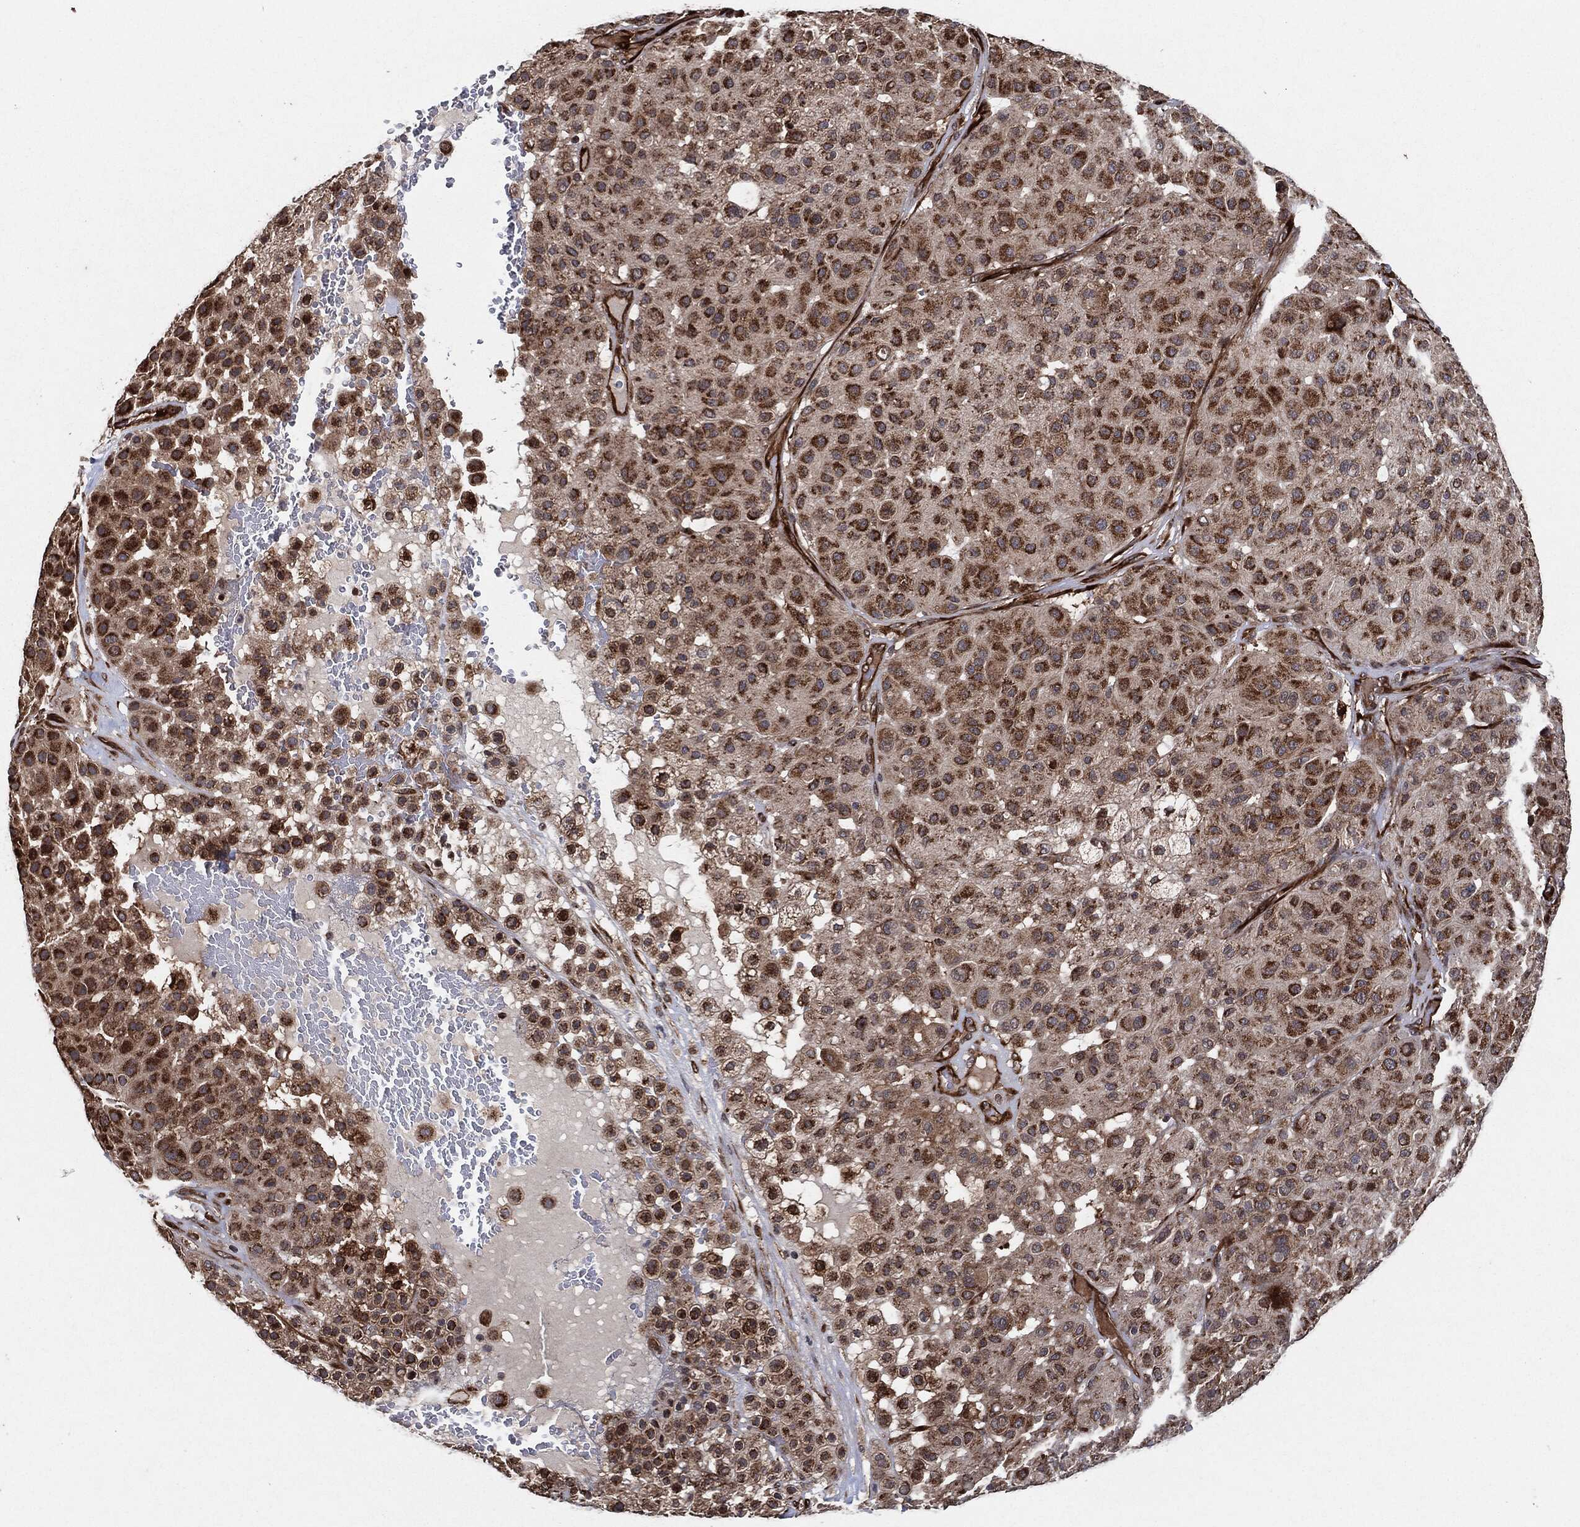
{"staining": {"intensity": "strong", "quantity": ">75%", "location": "cytoplasmic/membranous"}, "tissue": "melanoma", "cell_type": "Tumor cells", "image_type": "cancer", "snomed": [{"axis": "morphology", "description": "Malignant melanoma, Metastatic site"}, {"axis": "topography", "description": "Smooth muscle"}], "caption": "Protein staining demonstrates strong cytoplasmic/membranous staining in approximately >75% of tumor cells in malignant melanoma (metastatic site).", "gene": "BCAR1", "patient": {"sex": "male", "age": 41}}